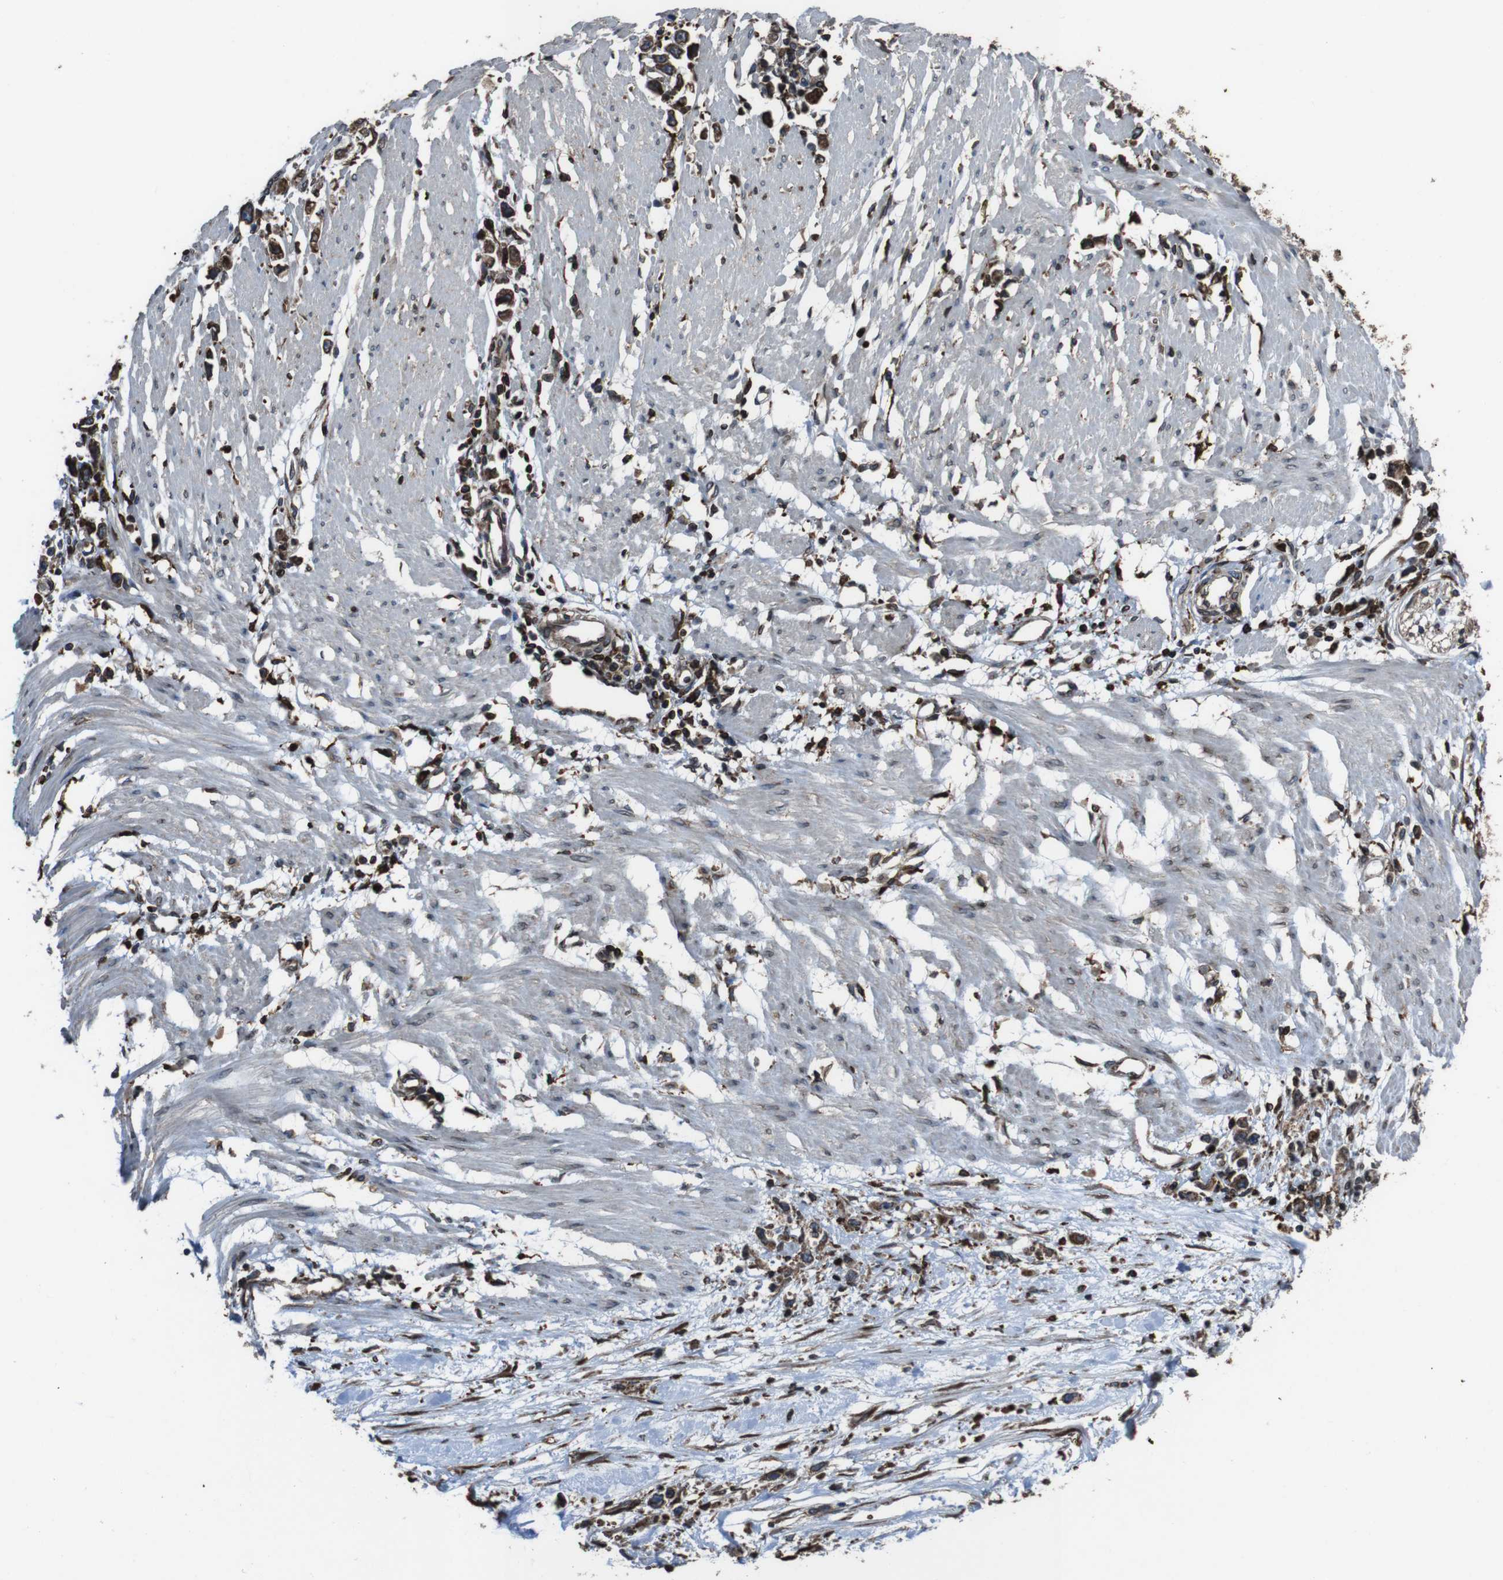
{"staining": {"intensity": "moderate", "quantity": "25%-75%", "location": "cytoplasmic/membranous"}, "tissue": "stomach cancer", "cell_type": "Tumor cells", "image_type": "cancer", "snomed": [{"axis": "morphology", "description": "Adenocarcinoma, NOS"}, {"axis": "topography", "description": "Stomach"}], "caption": "This photomicrograph shows adenocarcinoma (stomach) stained with immunohistochemistry (IHC) to label a protein in brown. The cytoplasmic/membranous of tumor cells show moderate positivity for the protein. Nuclei are counter-stained blue.", "gene": "APMAP", "patient": {"sex": "female", "age": 59}}